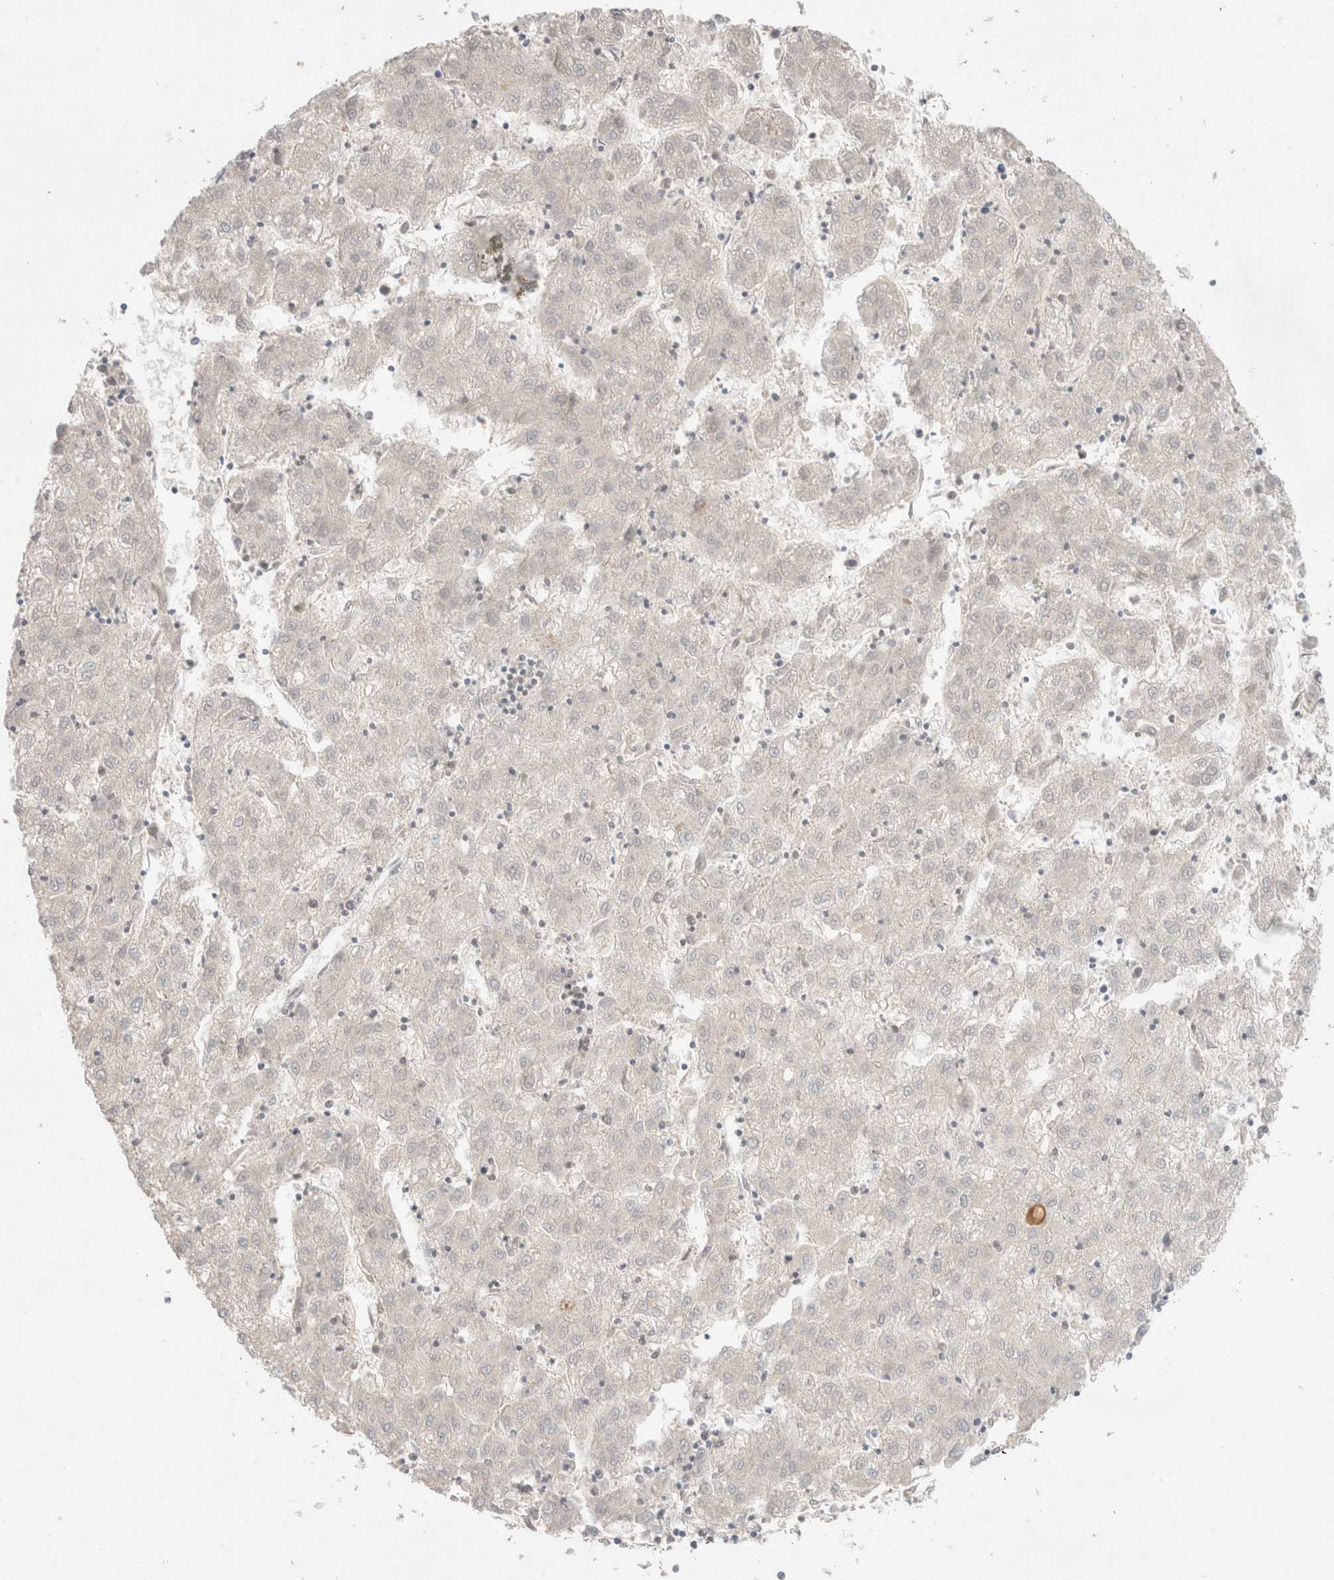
{"staining": {"intensity": "negative", "quantity": "none", "location": "none"}, "tissue": "liver cancer", "cell_type": "Tumor cells", "image_type": "cancer", "snomed": [{"axis": "morphology", "description": "Carcinoma, Hepatocellular, NOS"}, {"axis": "topography", "description": "Liver"}], "caption": "Liver cancer stained for a protein using immunohistochemistry exhibits no staining tumor cells.", "gene": "TRIM41", "patient": {"sex": "male", "age": 72}}